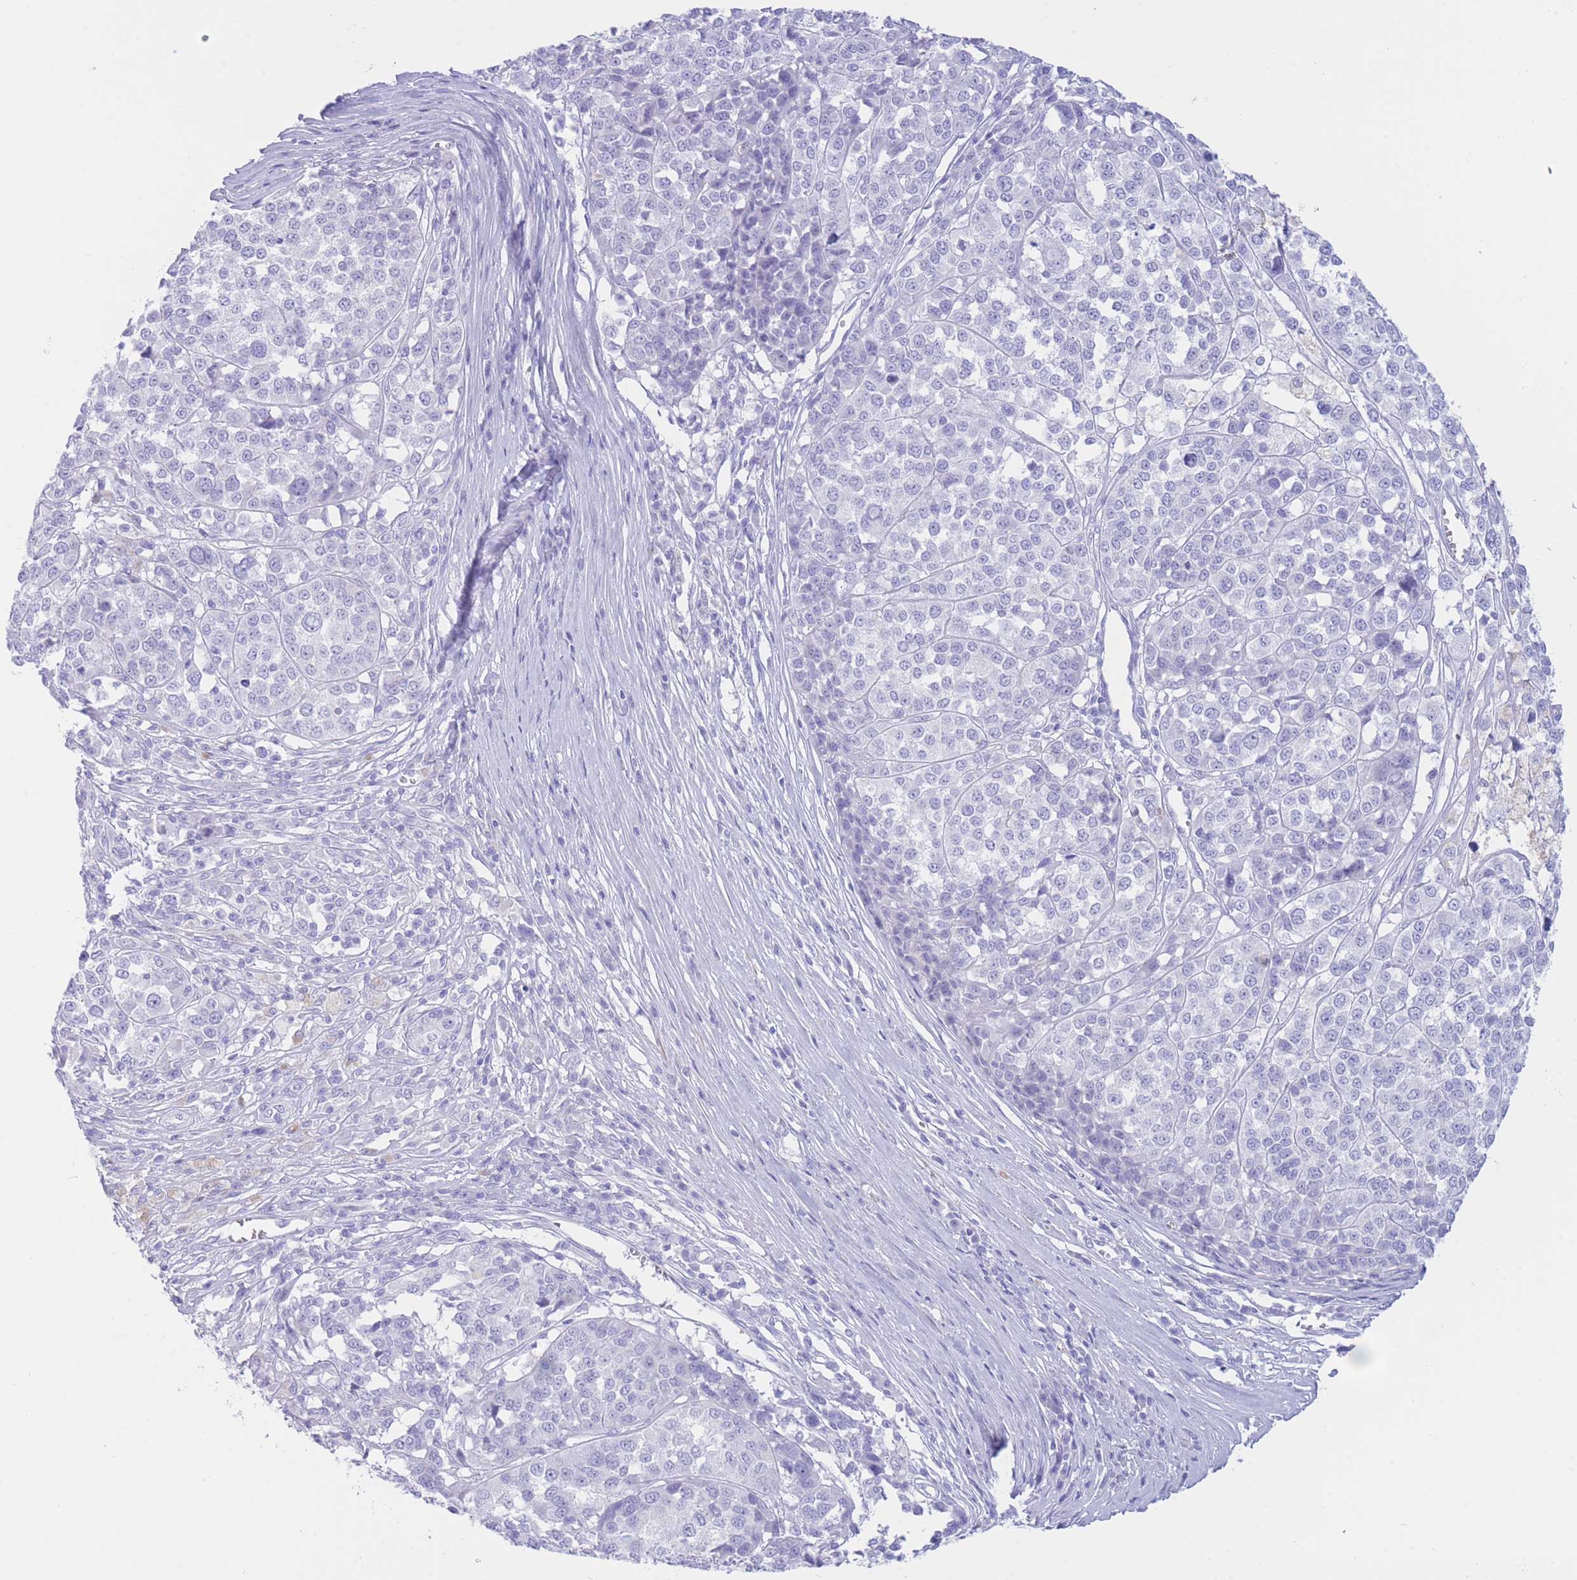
{"staining": {"intensity": "negative", "quantity": "none", "location": "none"}, "tissue": "melanoma", "cell_type": "Tumor cells", "image_type": "cancer", "snomed": [{"axis": "morphology", "description": "Malignant melanoma, Metastatic site"}, {"axis": "topography", "description": "Lymph node"}], "caption": "Immunohistochemistry image of neoplastic tissue: human melanoma stained with DAB shows no significant protein expression in tumor cells. Brightfield microscopy of immunohistochemistry stained with DAB (brown) and hematoxylin (blue), captured at high magnification.", "gene": "VWA8", "patient": {"sex": "male", "age": 44}}